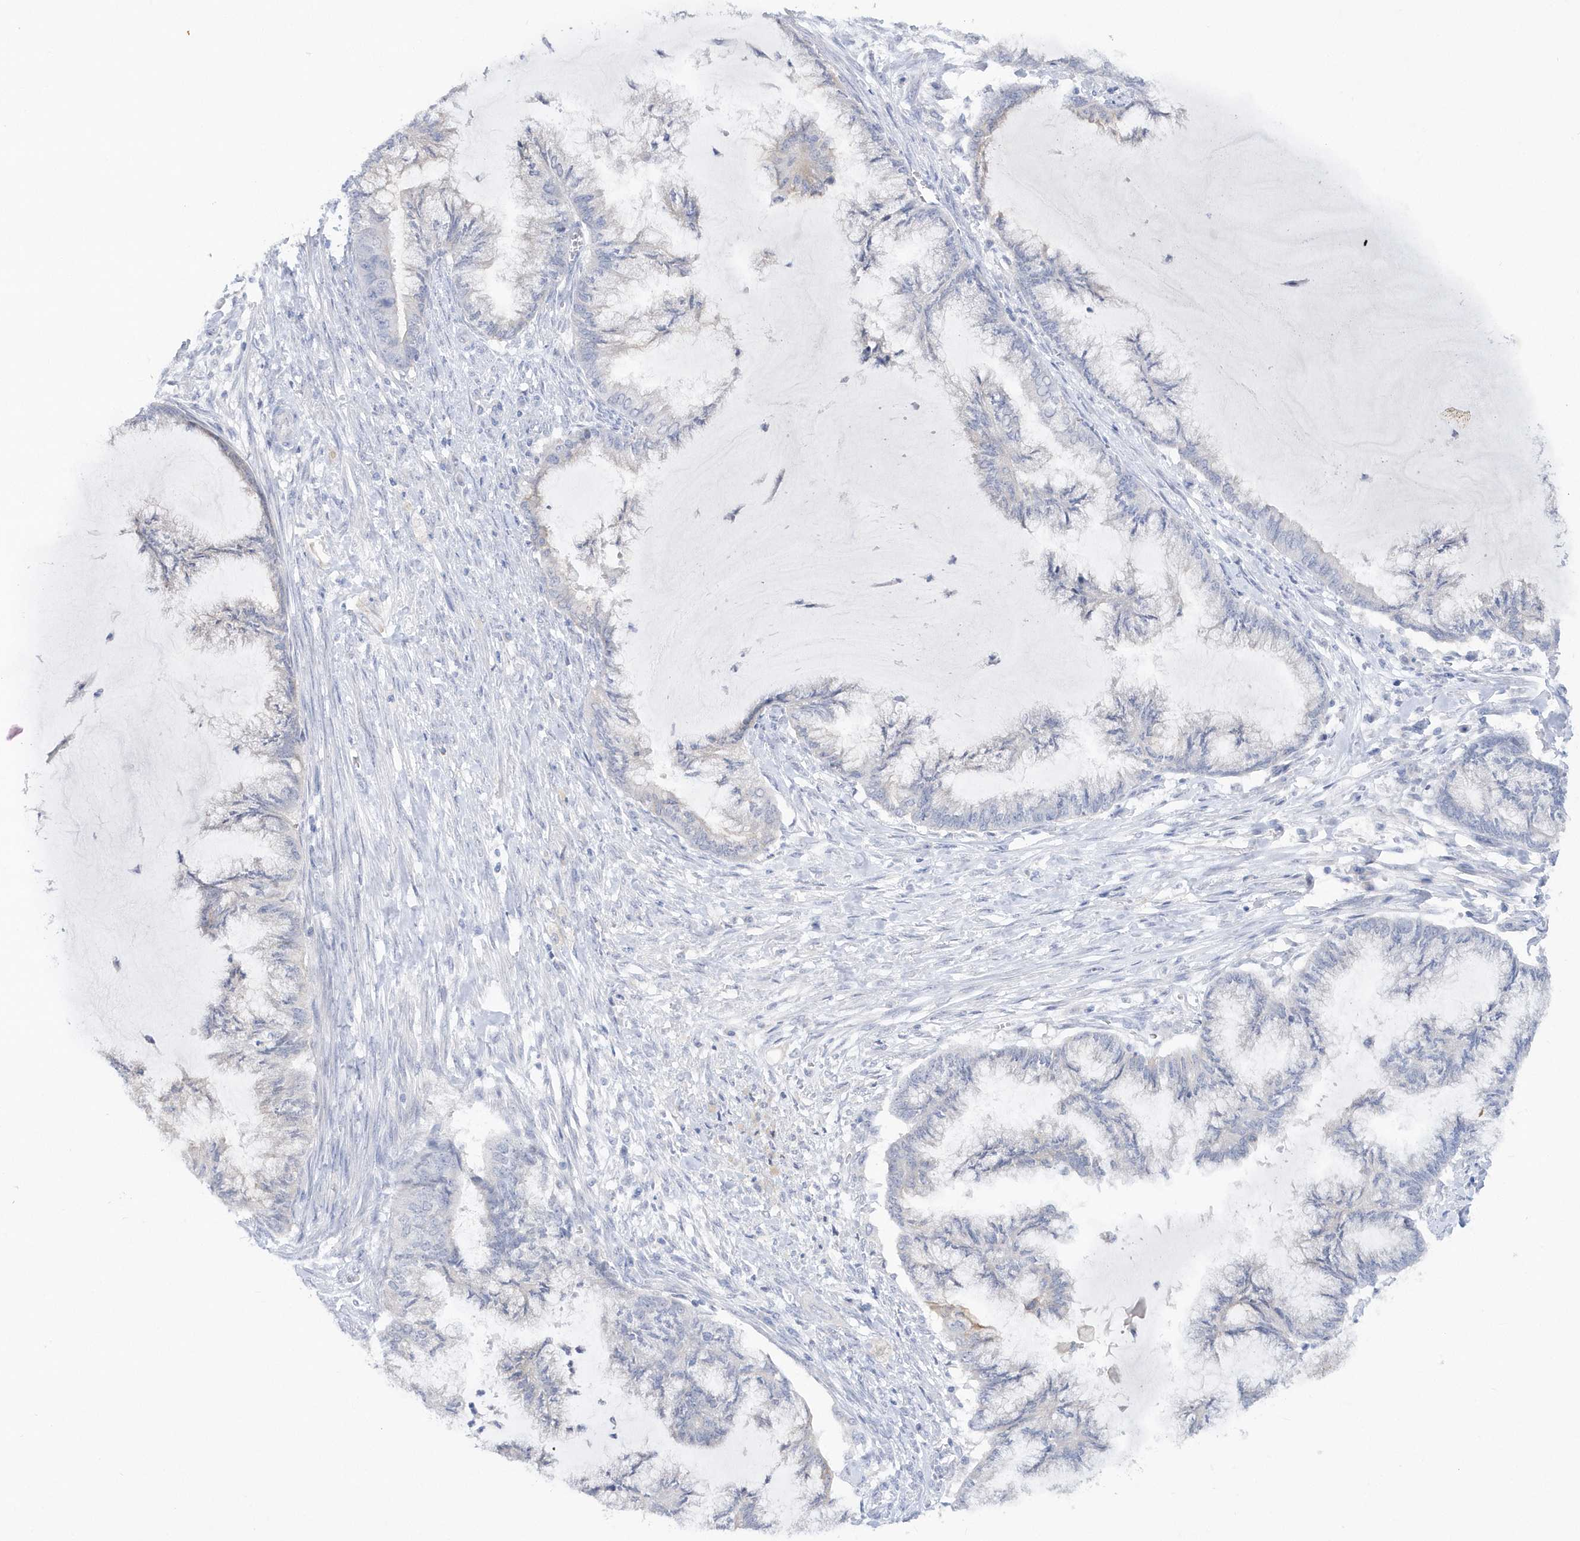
{"staining": {"intensity": "negative", "quantity": "none", "location": "none"}, "tissue": "endometrial cancer", "cell_type": "Tumor cells", "image_type": "cancer", "snomed": [{"axis": "morphology", "description": "Adenocarcinoma, NOS"}, {"axis": "topography", "description": "Endometrium"}], "caption": "IHC photomicrograph of neoplastic tissue: adenocarcinoma (endometrial) stained with DAB exhibits no significant protein expression in tumor cells. Brightfield microscopy of immunohistochemistry stained with DAB (brown) and hematoxylin (blue), captured at high magnification.", "gene": "RPE", "patient": {"sex": "female", "age": 86}}